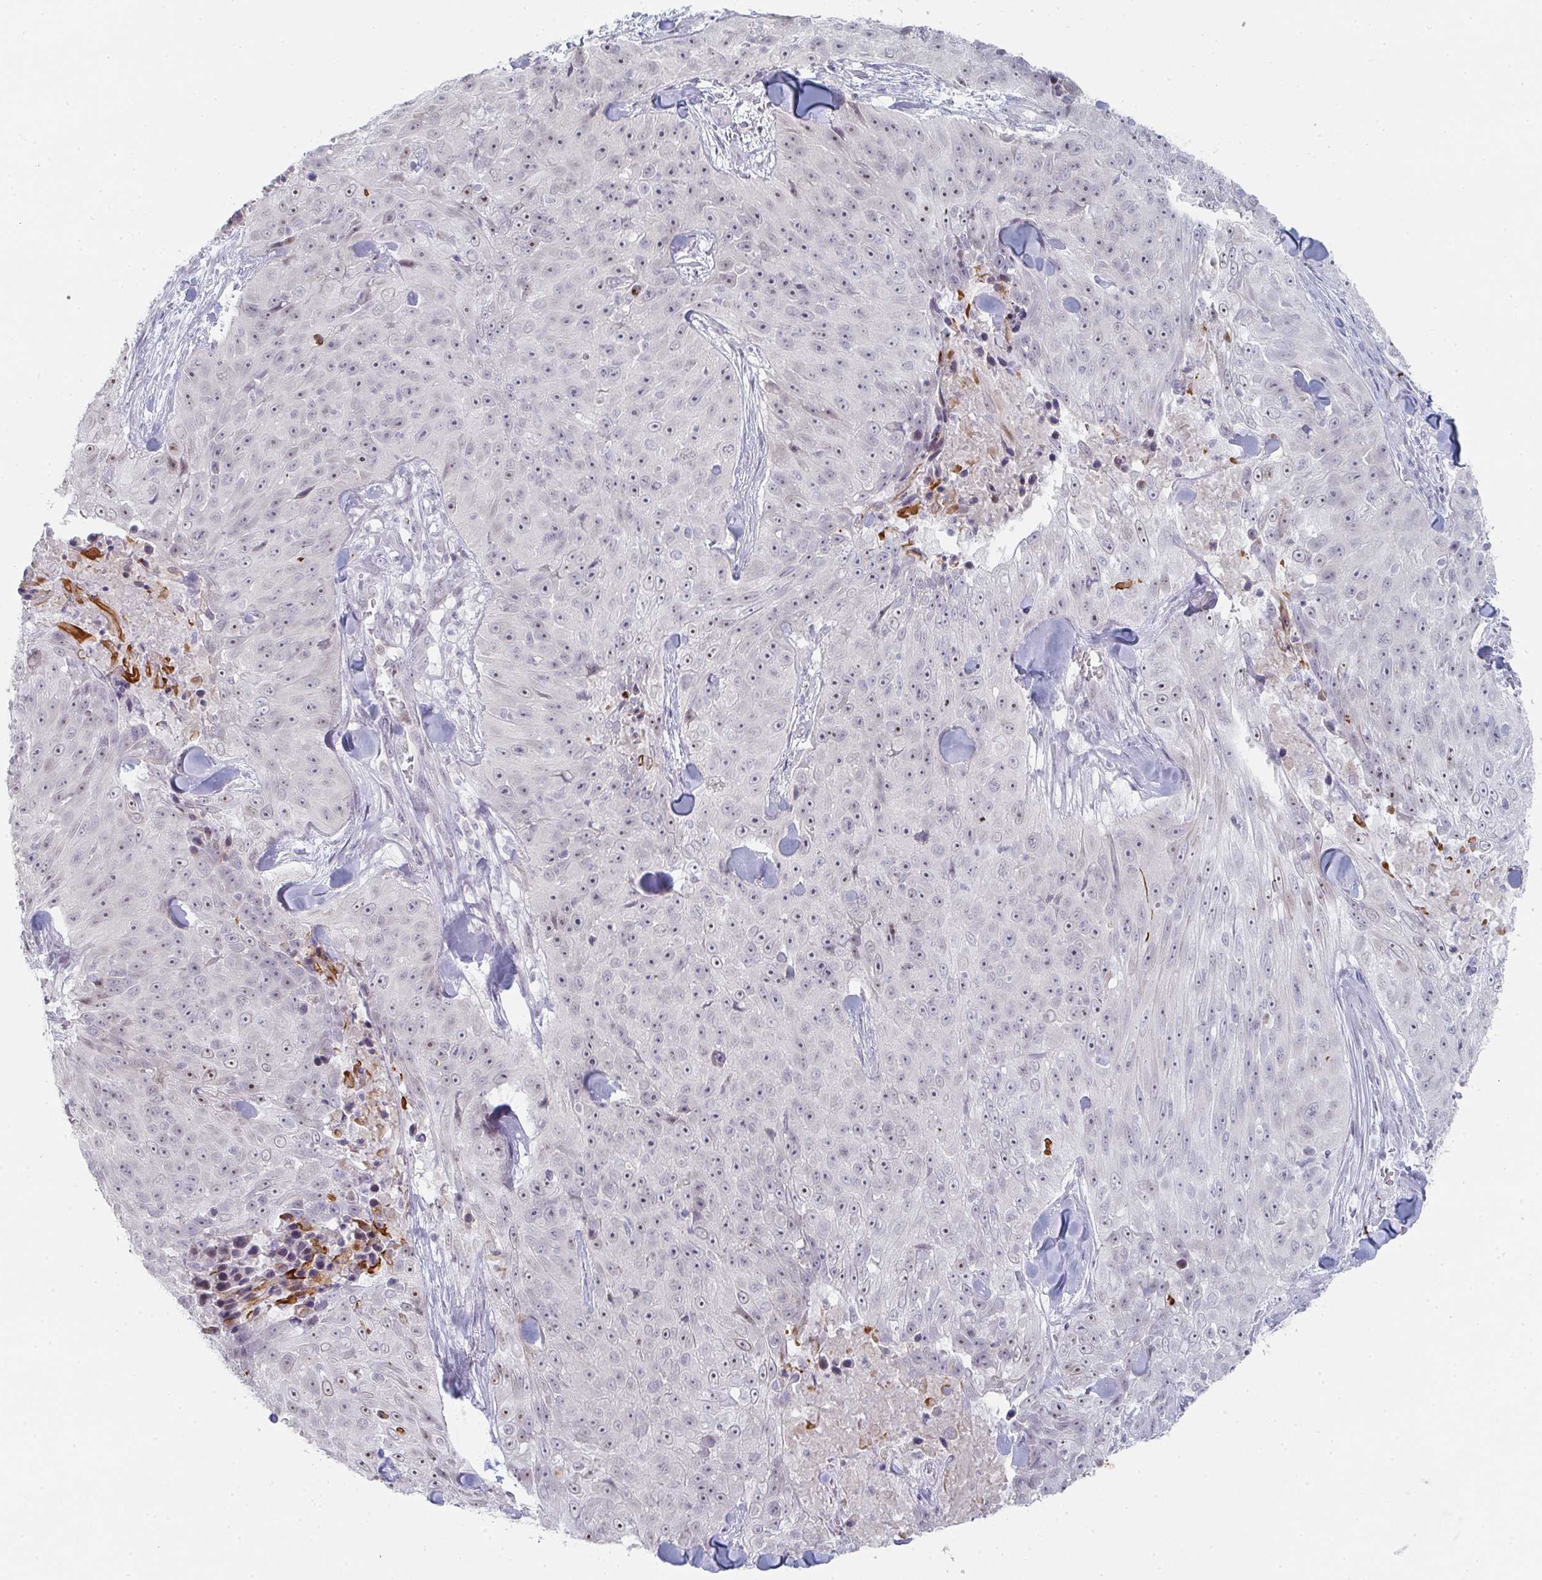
{"staining": {"intensity": "weak", "quantity": "25%-75%", "location": "nuclear"}, "tissue": "skin cancer", "cell_type": "Tumor cells", "image_type": "cancer", "snomed": [{"axis": "morphology", "description": "Squamous cell carcinoma, NOS"}, {"axis": "topography", "description": "Skin"}], "caption": "Brown immunohistochemical staining in human skin squamous cell carcinoma shows weak nuclear positivity in approximately 25%-75% of tumor cells.", "gene": "POU2AF2", "patient": {"sex": "female", "age": 87}}